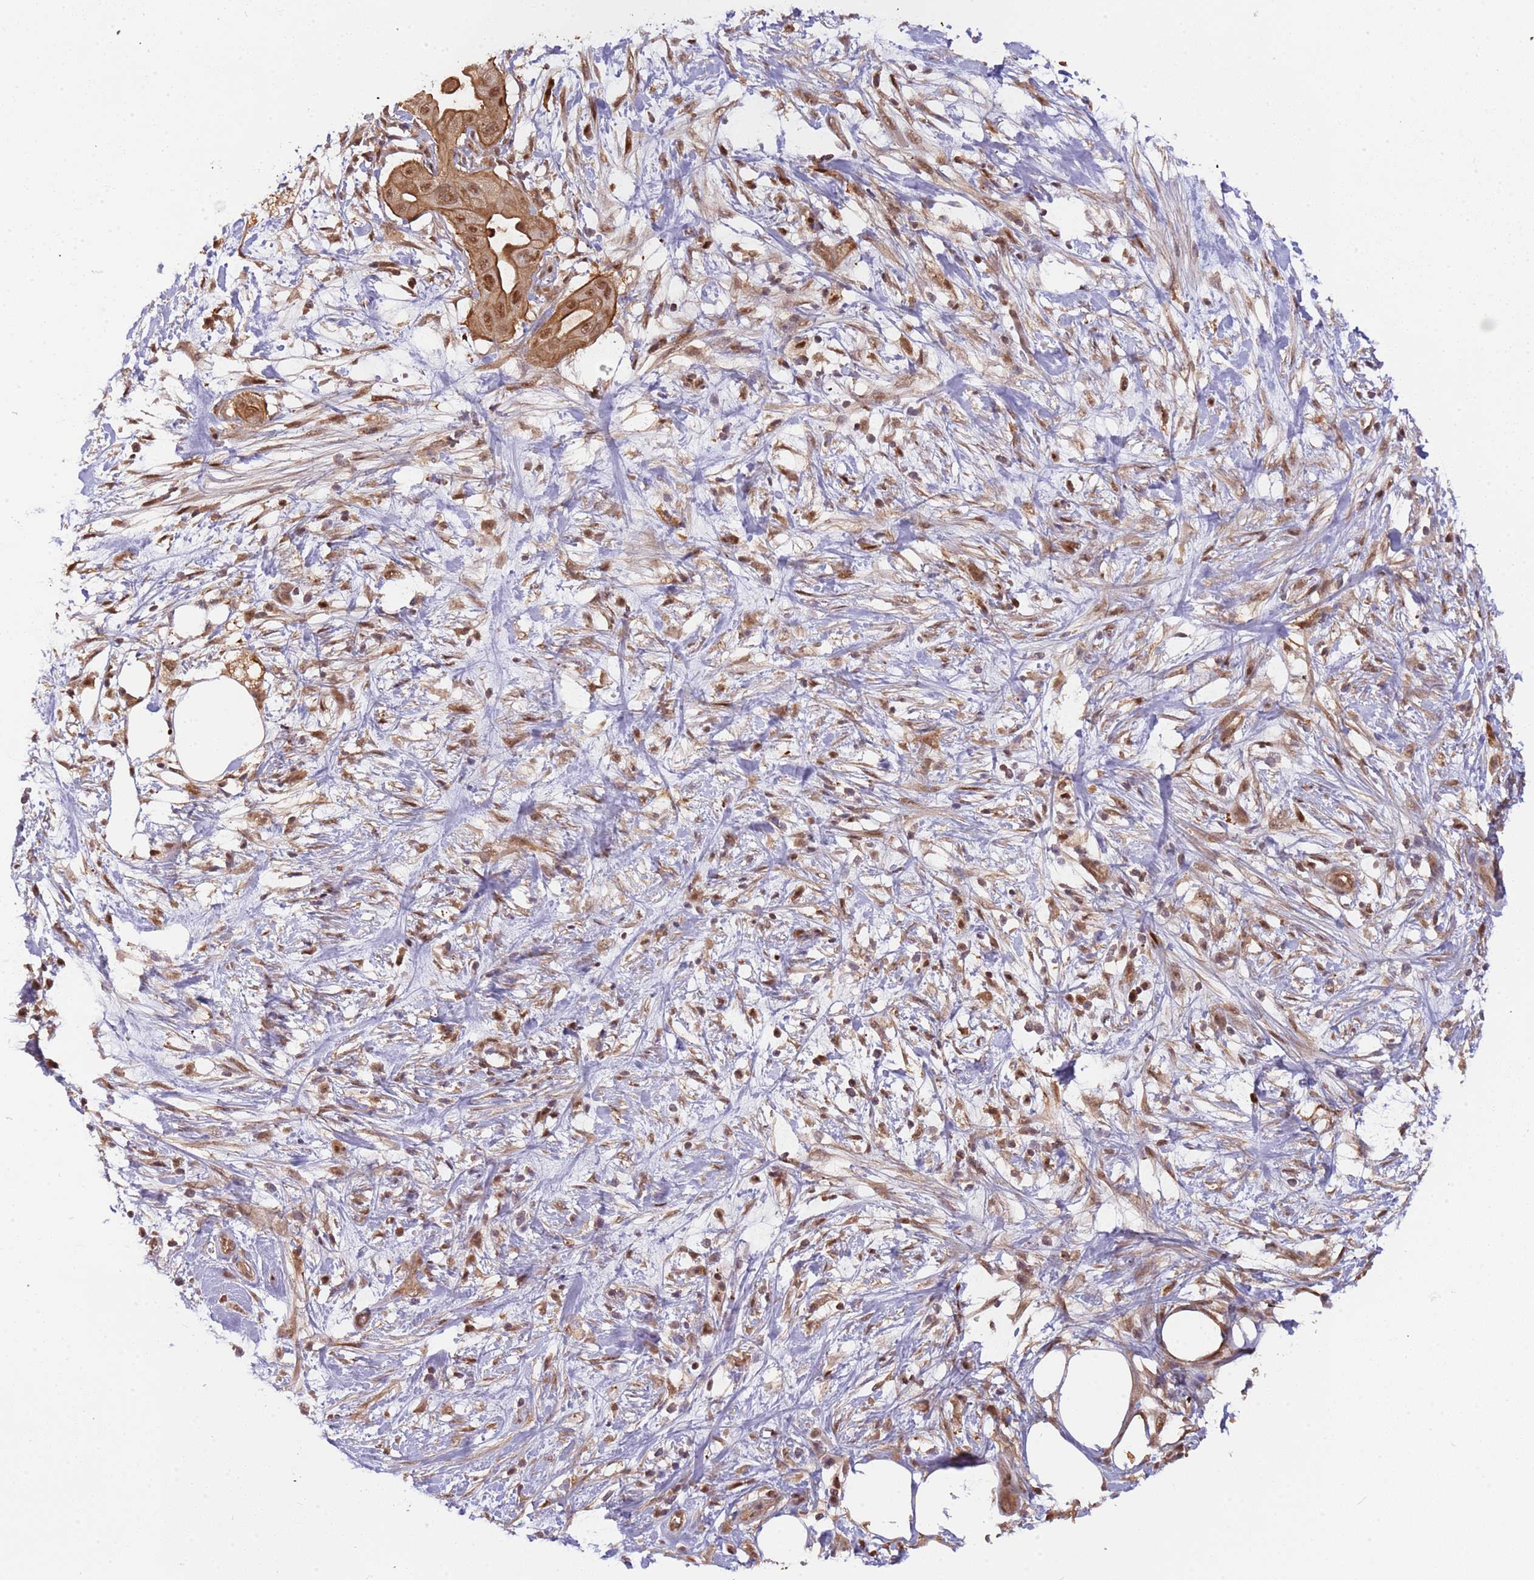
{"staining": {"intensity": "moderate", "quantity": ">75%", "location": "cytoplasmic/membranous,nuclear"}, "tissue": "pancreatic cancer", "cell_type": "Tumor cells", "image_type": "cancer", "snomed": [{"axis": "morphology", "description": "Adenocarcinoma, NOS"}, {"axis": "topography", "description": "Pancreas"}], "caption": "The image shows a brown stain indicating the presence of a protein in the cytoplasmic/membranous and nuclear of tumor cells in adenocarcinoma (pancreatic).", "gene": "PLSCR5", "patient": {"sex": "male", "age": 68}}